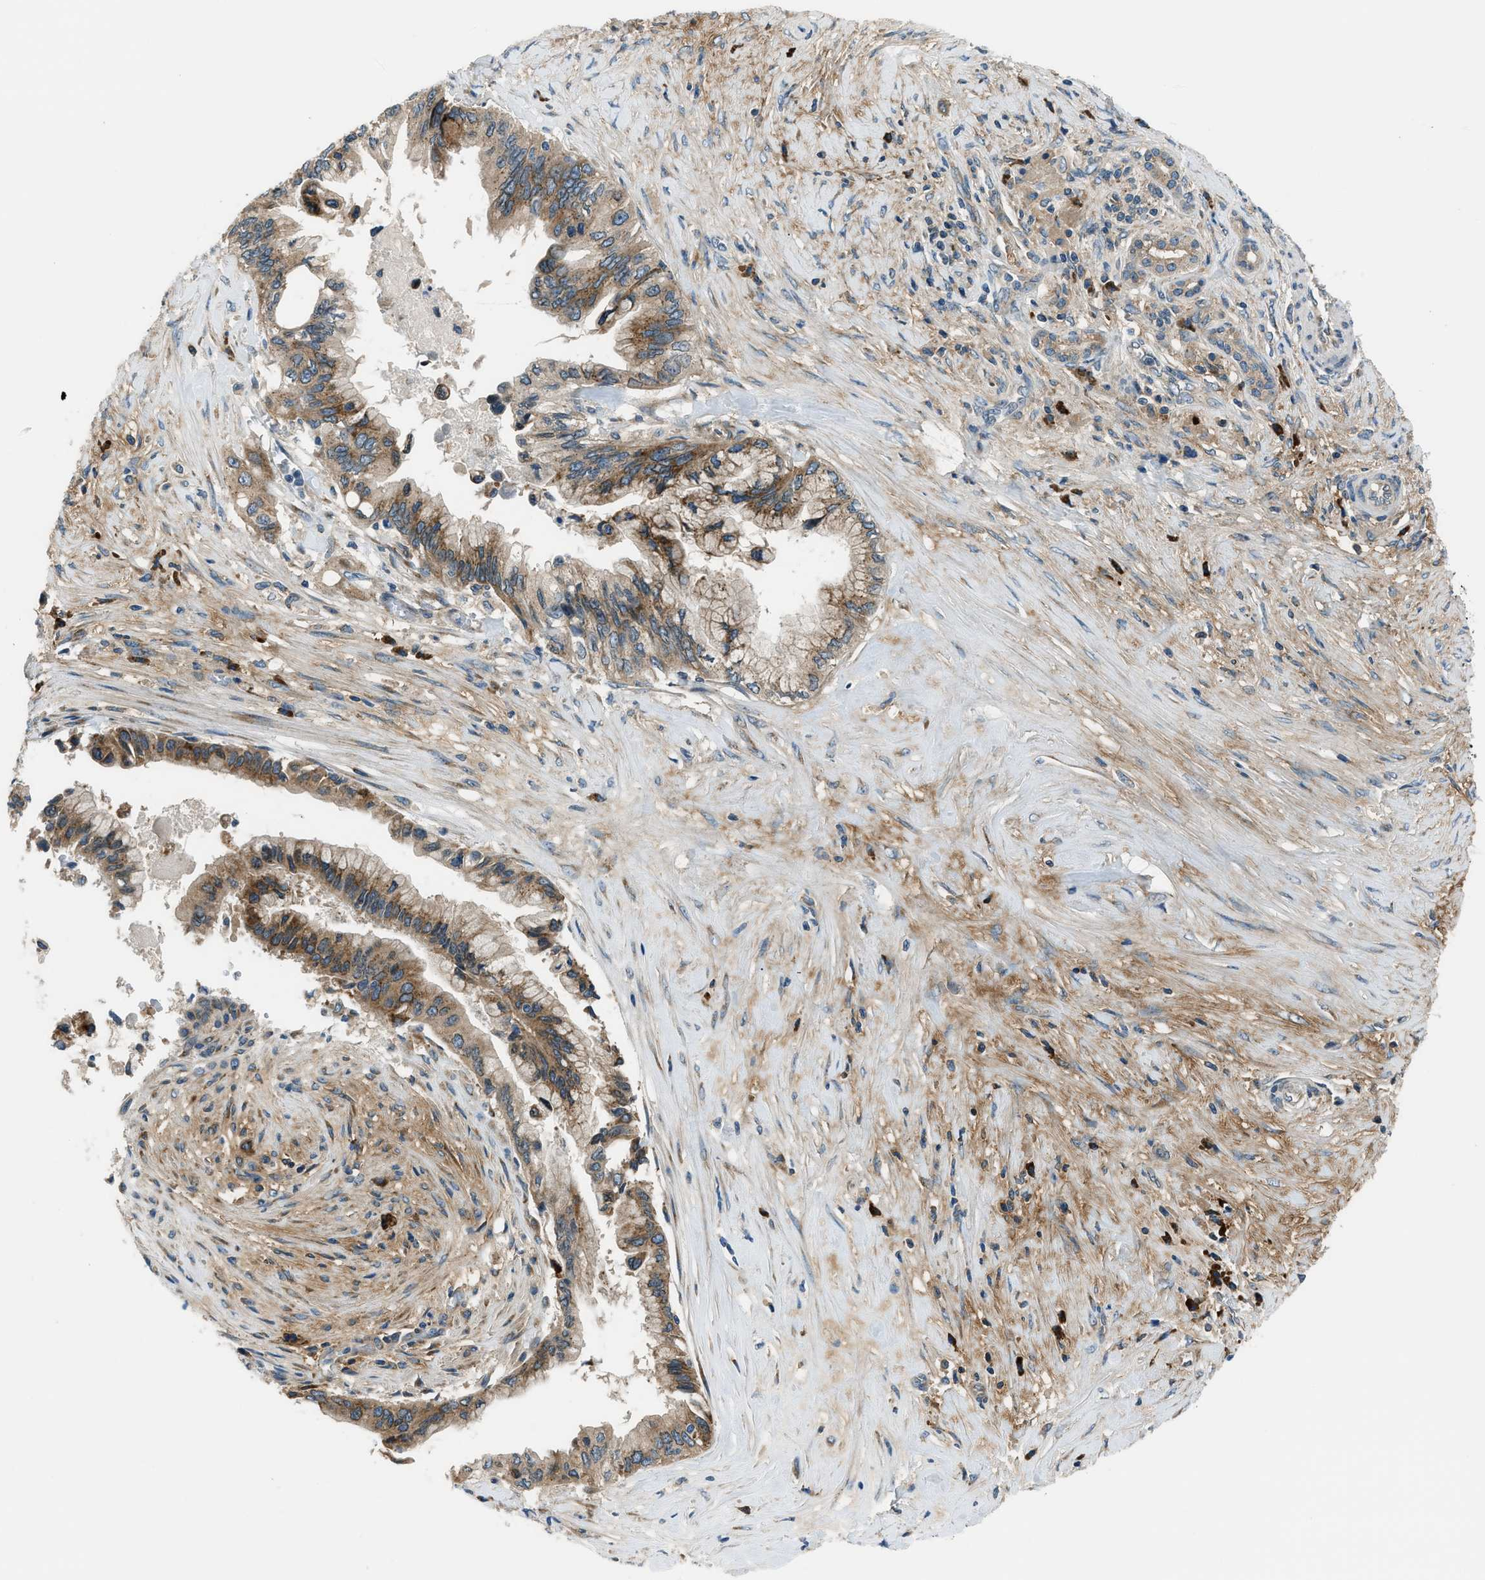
{"staining": {"intensity": "moderate", "quantity": ">75%", "location": "cytoplasmic/membranous"}, "tissue": "pancreatic cancer", "cell_type": "Tumor cells", "image_type": "cancer", "snomed": [{"axis": "morphology", "description": "Adenocarcinoma, NOS"}, {"axis": "topography", "description": "Pancreas"}], "caption": "Adenocarcinoma (pancreatic) stained with immunohistochemistry reveals moderate cytoplasmic/membranous expression in about >75% of tumor cells. (DAB (3,3'-diaminobenzidine) IHC with brightfield microscopy, high magnification).", "gene": "EDARADD", "patient": {"sex": "female", "age": 73}}